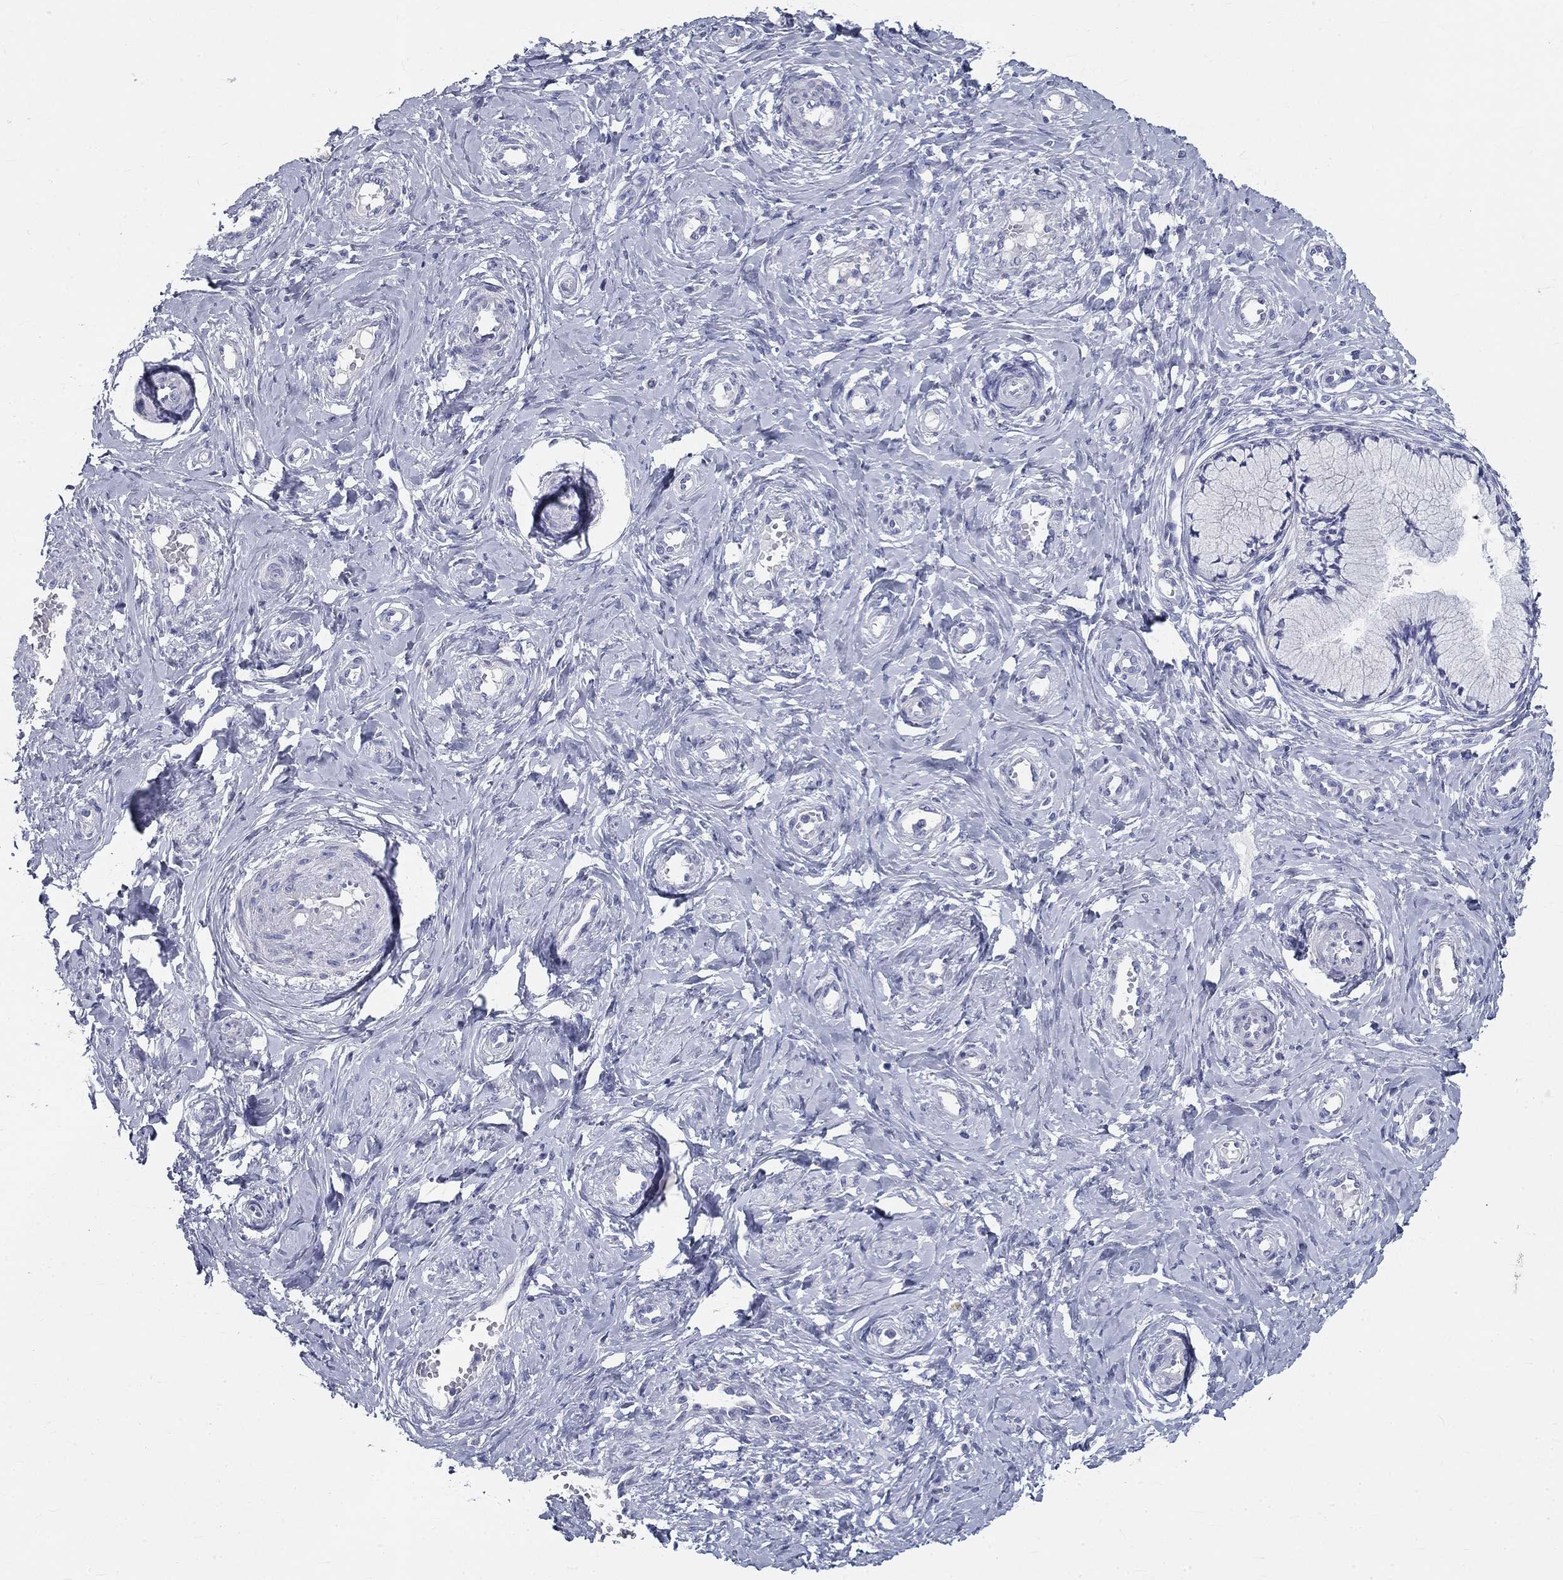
{"staining": {"intensity": "negative", "quantity": "none", "location": "none"}, "tissue": "cervix", "cell_type": "Glandular cells", "image_type": "normal", "snomed": [{"axis": "morphology", "description": "Normal tissue, NOS"}, {"axis": "topography", "description": "Cervix"}], "caption": "This is an IHC histopathology image of normal human cervix. There is no staining in glandular cells.", "gene": "GALNTL5", "patient": {"sex": "female", "age": 37}}